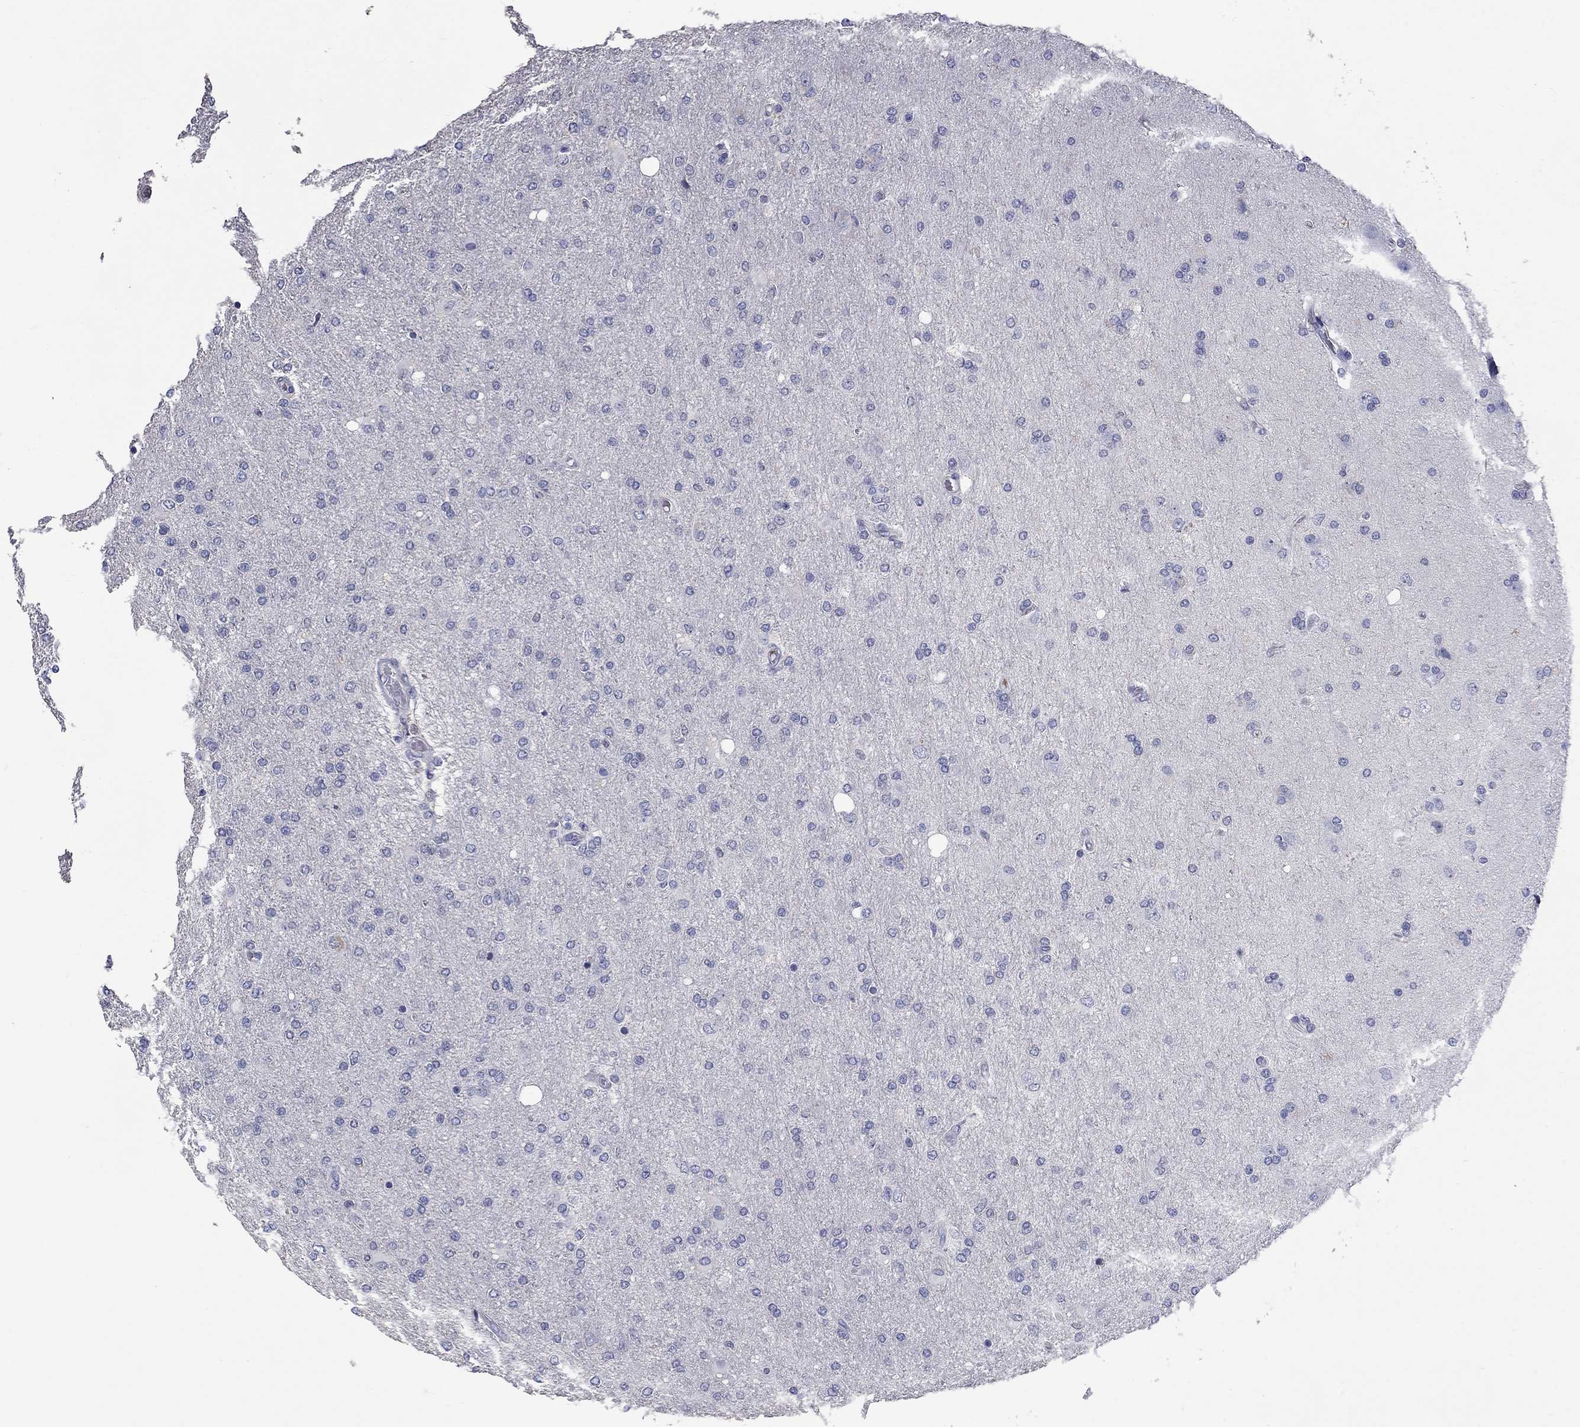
{"staining": {"intensity": "negative", "quantity": "none", "location": "none"}, "tissue": "glioma", "cell_type": "Tumor cells", "image_type": "cancer", "snomed": [{"axis": "morphology", "description": "Glioma, malignant, High grade"}, {"axis": "topography", "description": "Cerebral cortex"}], "caption": "Tumor cells are negative for protein expression in human glioma. (DAB (3,3'-diaminobenzidine) immunohistochemistry (IHC) visualized using brightfield microscopy, high magnification).", "gene": "PLEK", "patient": {"sex": "male", "age": 70}}